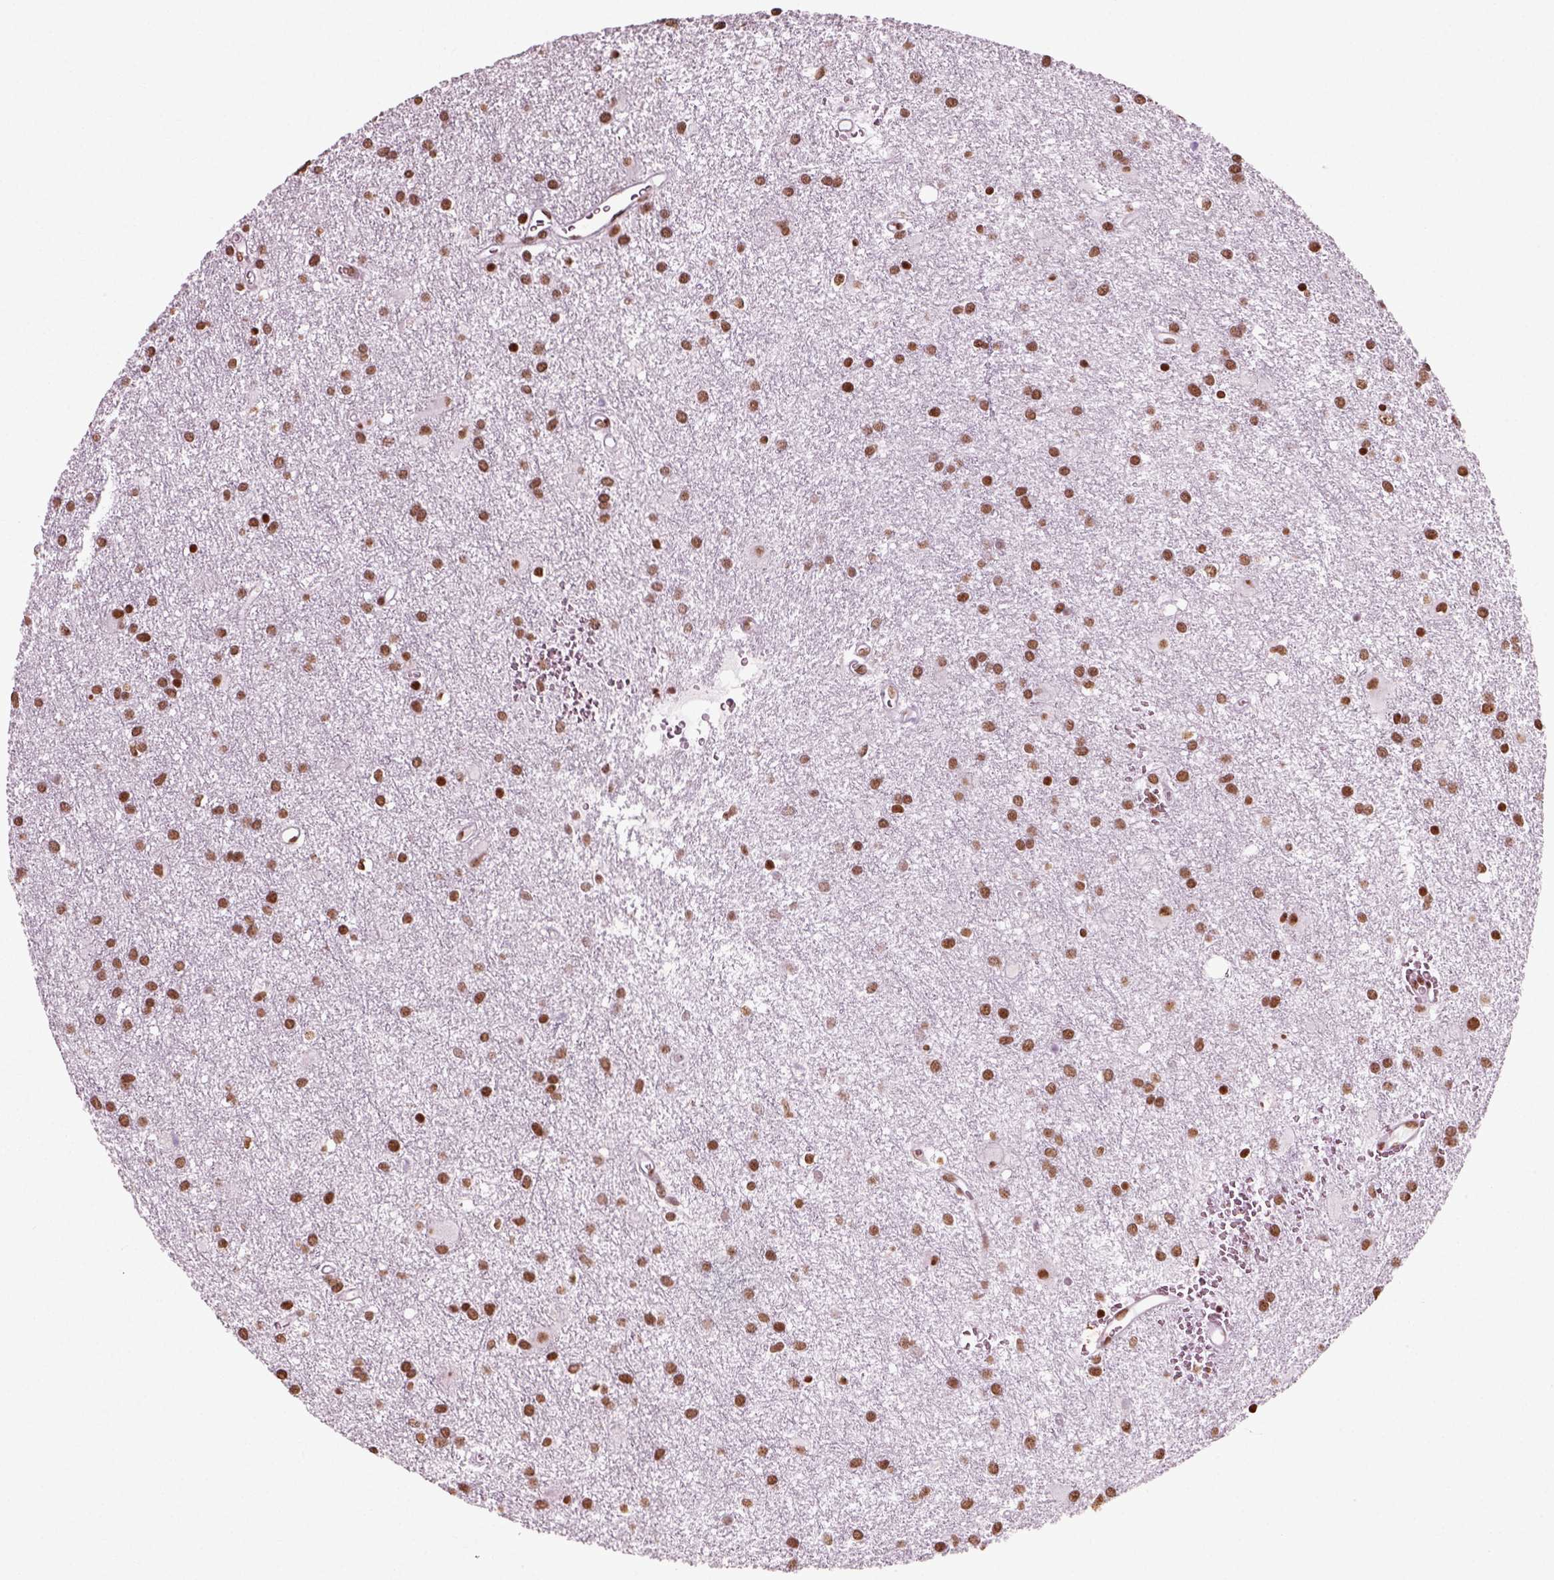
{"staining": {"intensity": "strong", "quantity": ">75%", "location": "nuclear"}, "tissue": "glioma", "cell_type": "Tumor cells", "image_type": "cancer", "snomed": [{"axis": "morphology", "description": "Glioma, malignant, Low grade"}, {"axis": "topography", "description": "Brain"}], "caption": "Immunohistochemical staining of human malignant low-grade glioma displays high levels of strong nuclear staining in approximately >75% of tumor cells.", "gene": "POLR1H", "patient": {"sex": "male", "age": 58}}